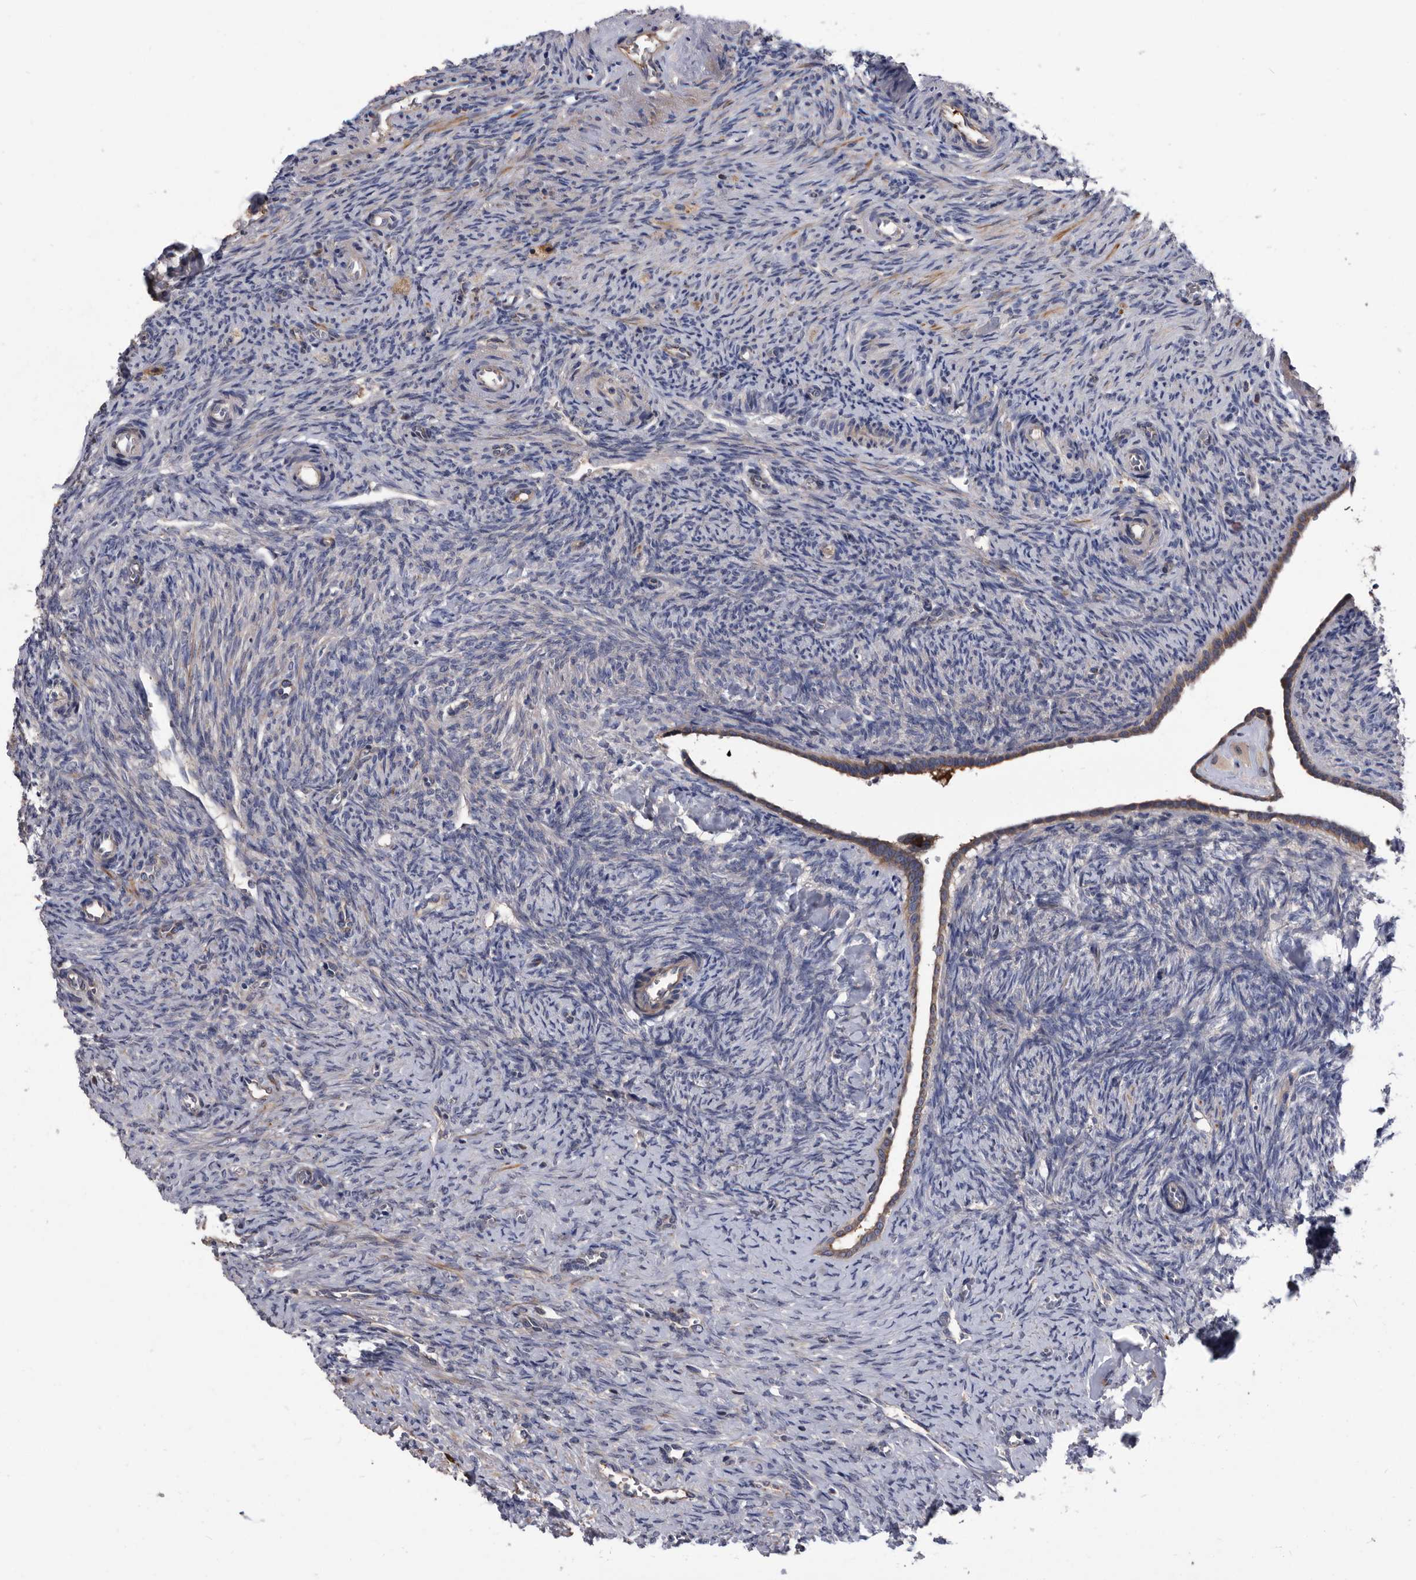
{"staining": {"intensity": "moderate", "quantity": ">75%", "location": "cytoplasmic/membranous"}, "tissue": "ovary", "cell_type": "Follicle cells", "image_type": "normal", "snomed": [{"axis": "morphology", "description": "Normal tissue, NOS"}, {"axis": "topography", "description": "Ovary"}], "caption": "A brown stain highlights moderate cytoplasmic/membranous expression of a protein in follicle cells of benign human ovary. (brown staining indicates protein expression, while blue staining denotes nuclei).", "gene": "DTNBP1", "patient": {"sex": "female", "age": 41}}